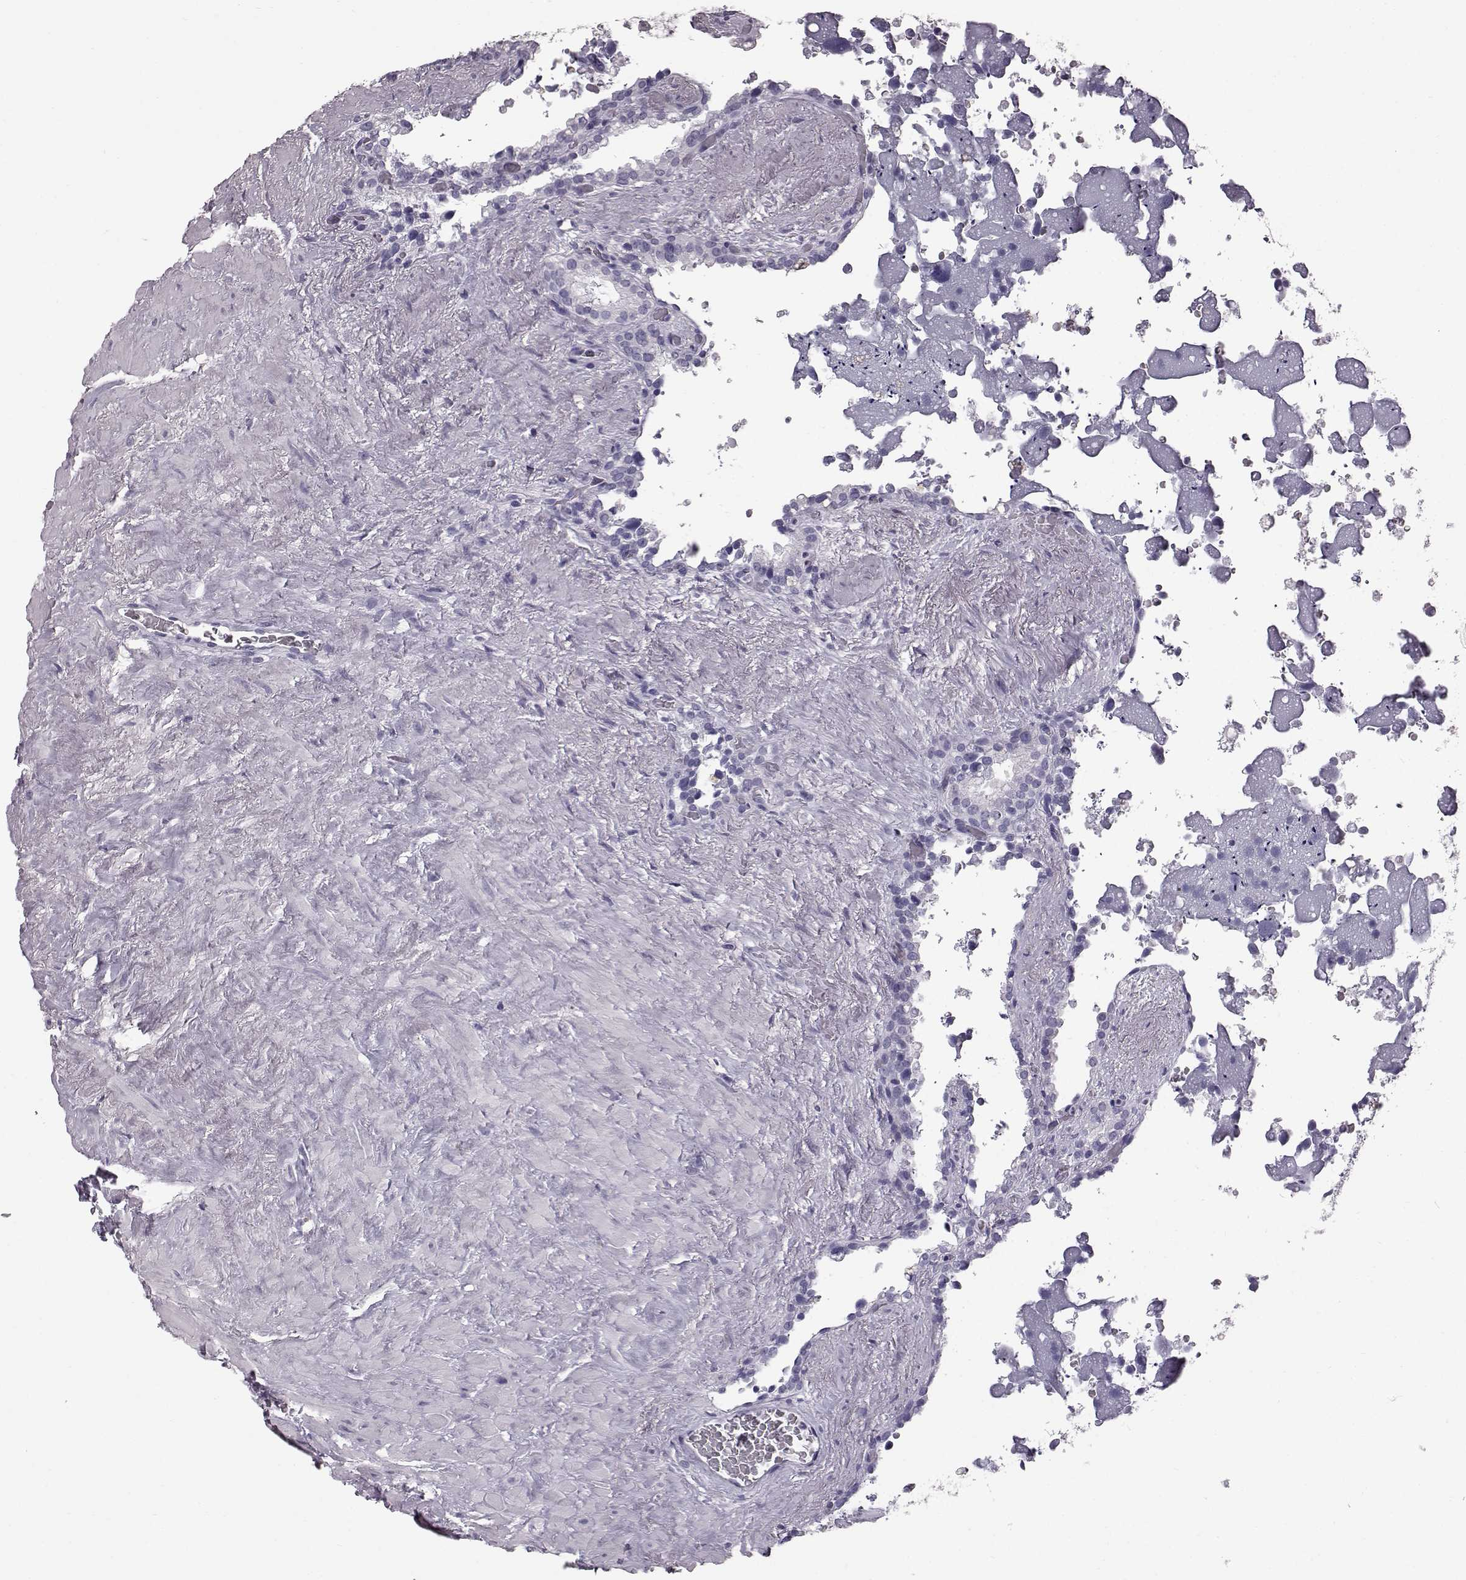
{"staining": {"intensity": "negative", "quantity": "none", "location": "none"}, "tissue": "seminal vesicle", "cell_type": "Glandular cells", "image_type": "normal", "snomed": [{"axis": "morphology", "description": "Normal tissue, NOS"}, {"axis": "topography", "description": "Seminal veicle"}], "caption": "This is an immunohistochemistry micrograph of normal seminal vesicle. There is no expression in glandular cells.", "gene": "TCHHL1", "patient": {"sex": "male", "age": 71}}